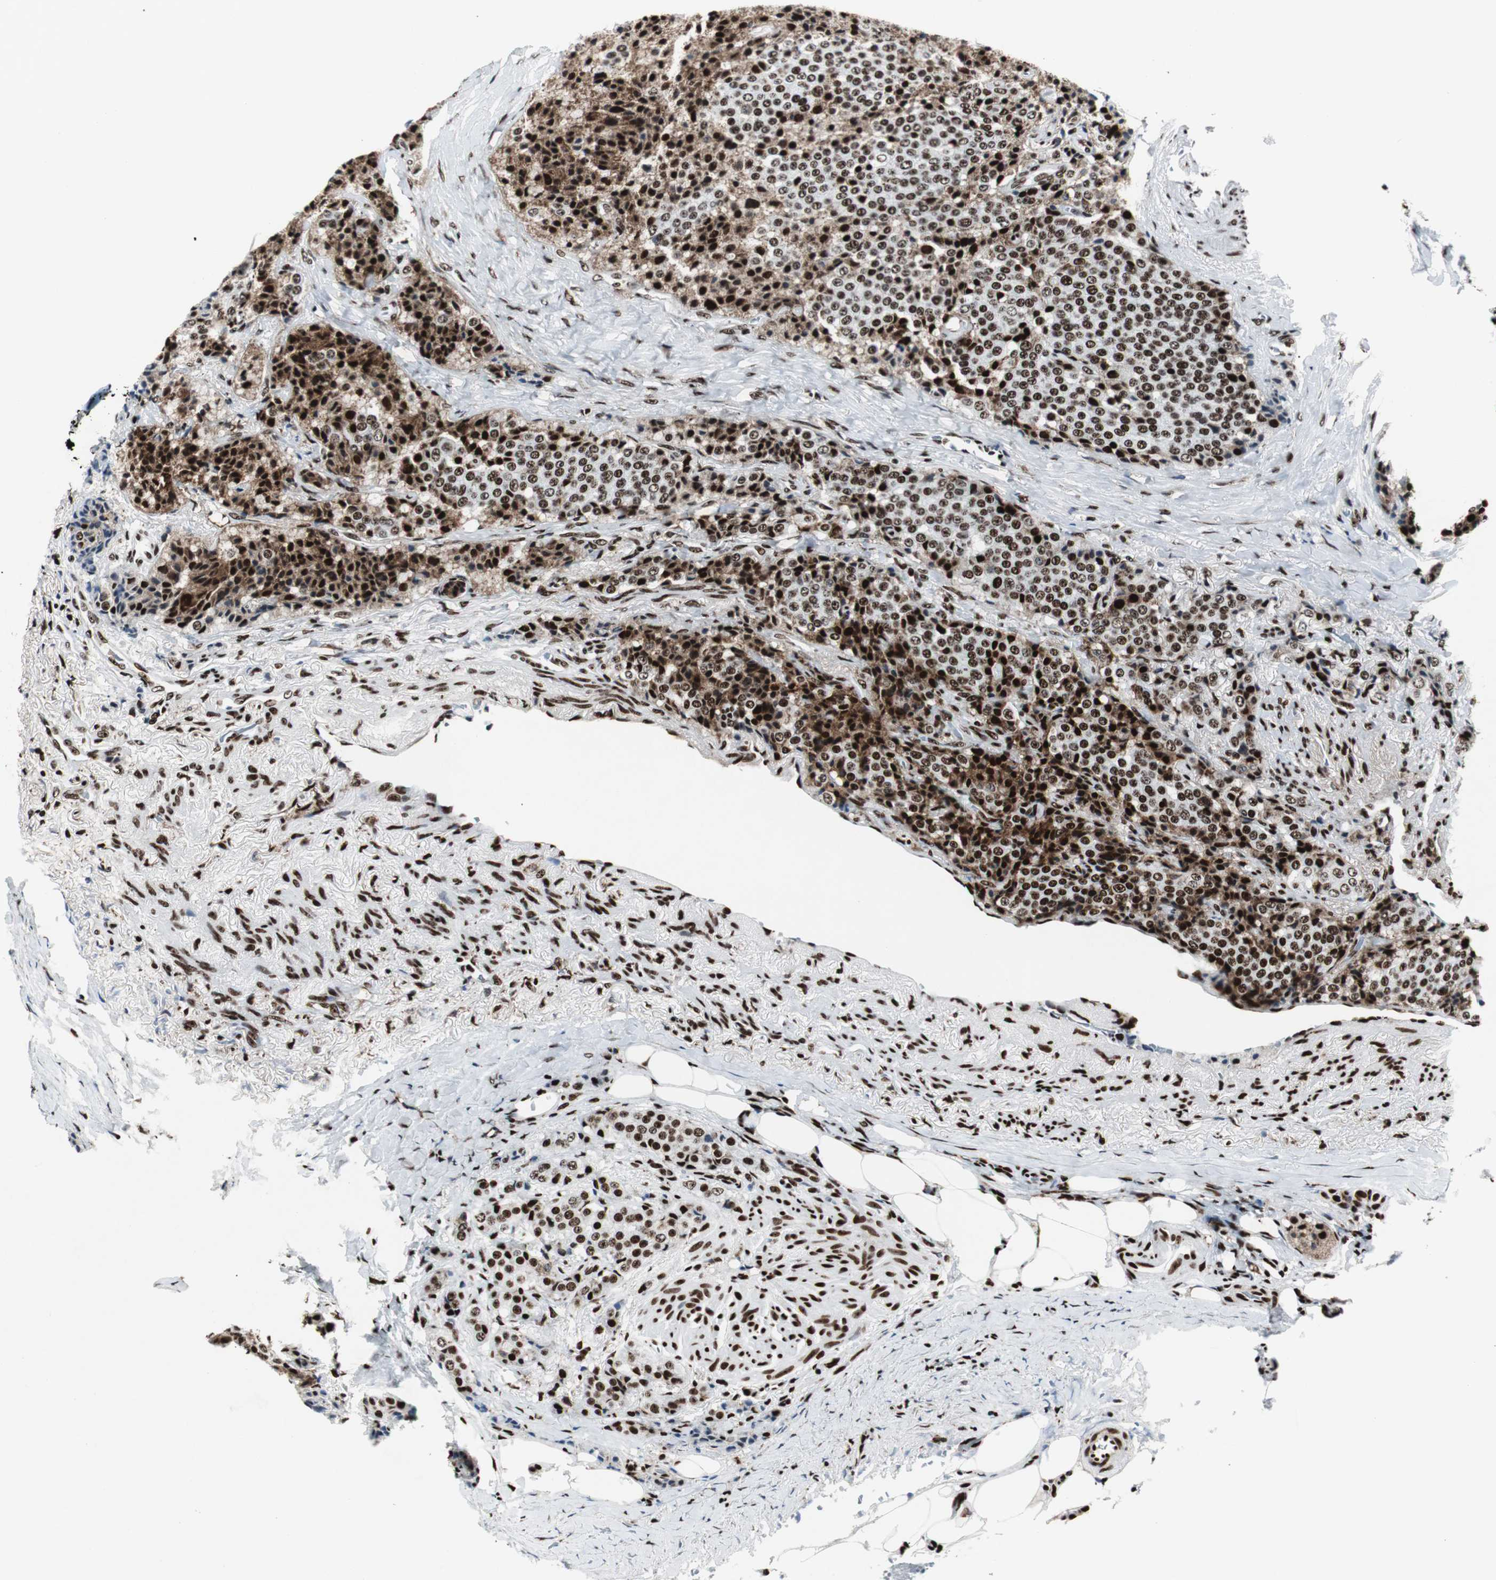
{"staining": {"intensity": "strong", "quantity": ">75%", "location": "cytoplasmic/membranous,nuclear"}, "tissue": "carcinoid", "cell_type": "Tumor cells", "image_type": "cancer", "snomed": [{"axis": "morphology", "description": "Carcinoid, malignant, NOS"}, {"axis": "topography", "description": "Colon"}], "caption": "Immunohistochemistry histopathology image of neoplastic tissue: carcinoid stained using immunohistochemistry (IHC) shows high levels of strong protein expression localized specifically in the cytoplasmic/membranous and nuclear of tumor cells, appearing as a cytoplasmic/membranous and nuclear brown color.", "gene": "NCL", "patient": {"sex": "female", "age": 61}}